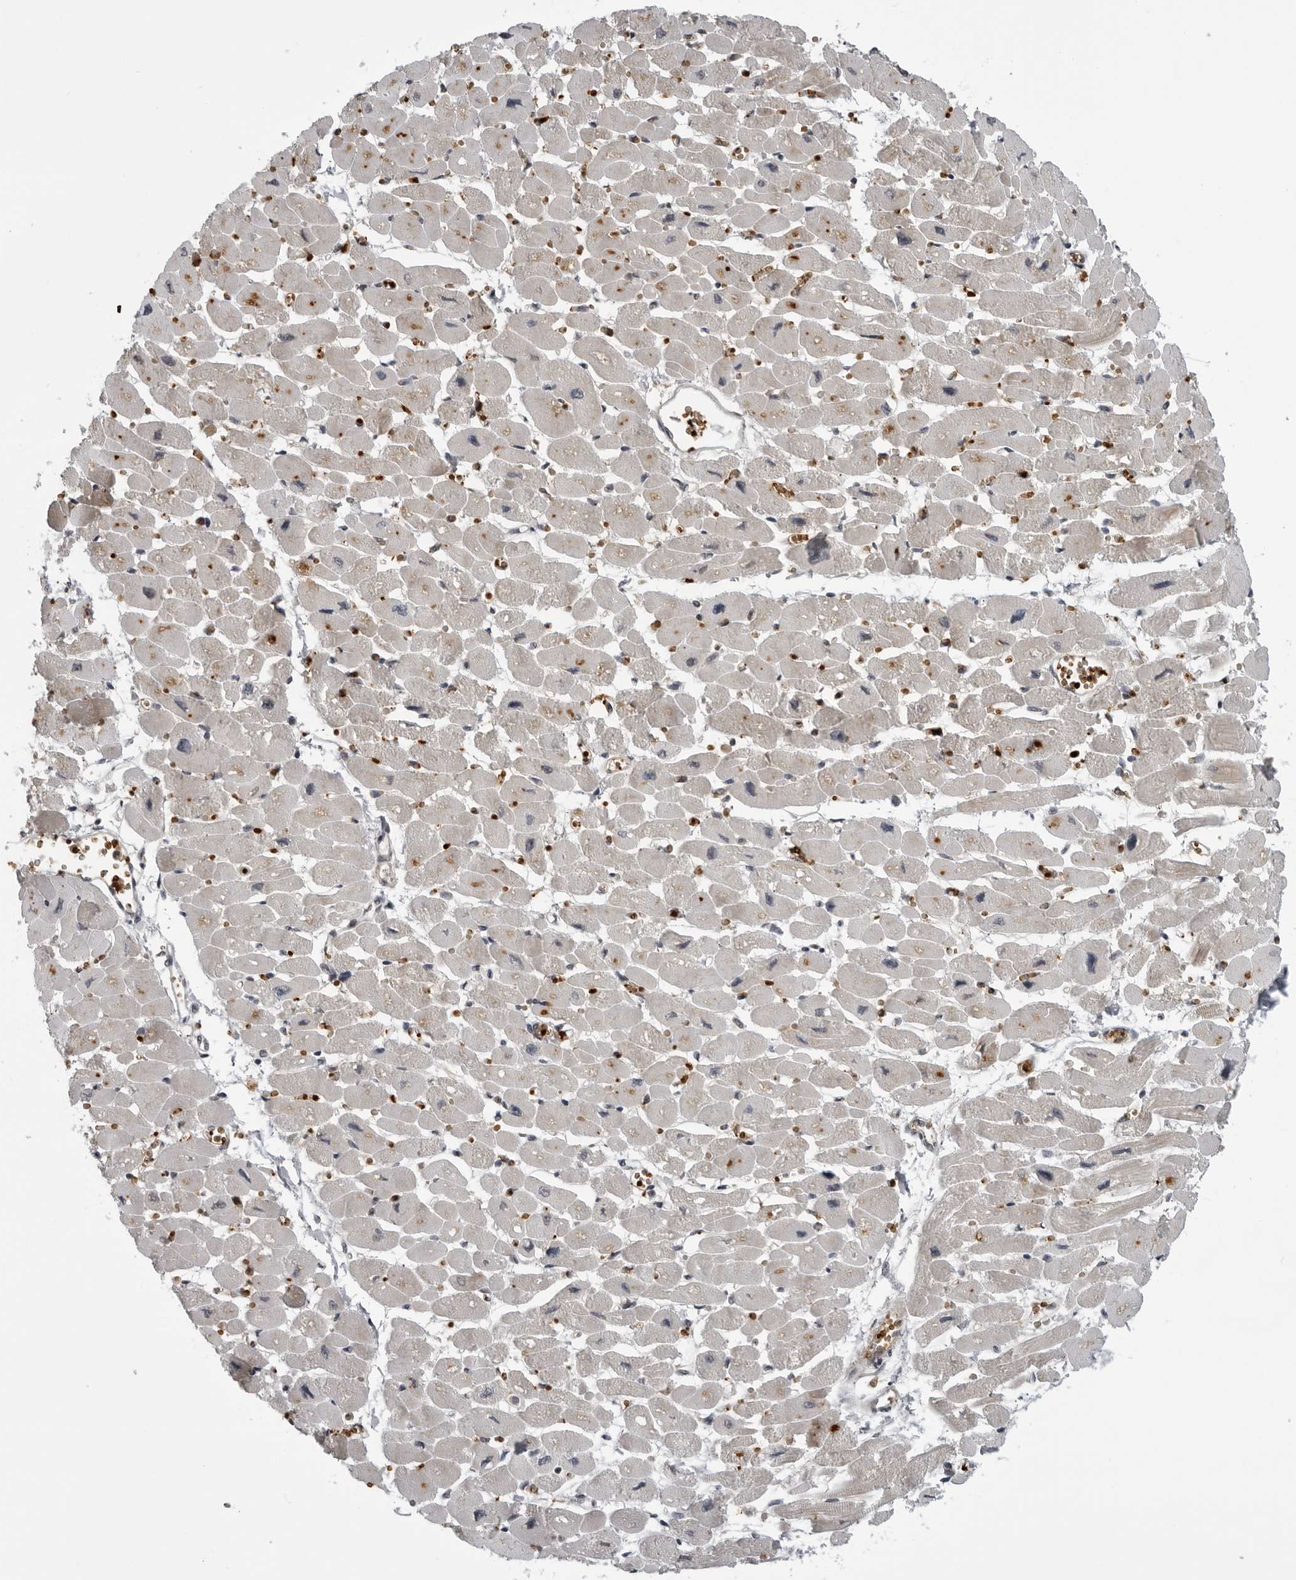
{"staining": {"intensity": "moderate", "quantity": "25%-75%", "location": "cytoplasmic/membranous"}, "tissue": "heart muscle", "cell_type": "Cardiomyocytes", "image_type": "normal", "snomed": [{"axis": "morphology", "description": "Normal tissue, NOS"}, {"axis": "topography", "description": "Heart"}], "caption": "IHC histopathology image of normal heart muscle: heart muscle stained using immunohistochemistry (IHC) displays medium levels of moderate protein expression localized specifically in the cytoplasmic/membranous of cardiomyocytes, appearing as a cytoplasmic/membranous brown color.", "gene": "THOP1", "patient": {"sex": "female", "age": 54}}